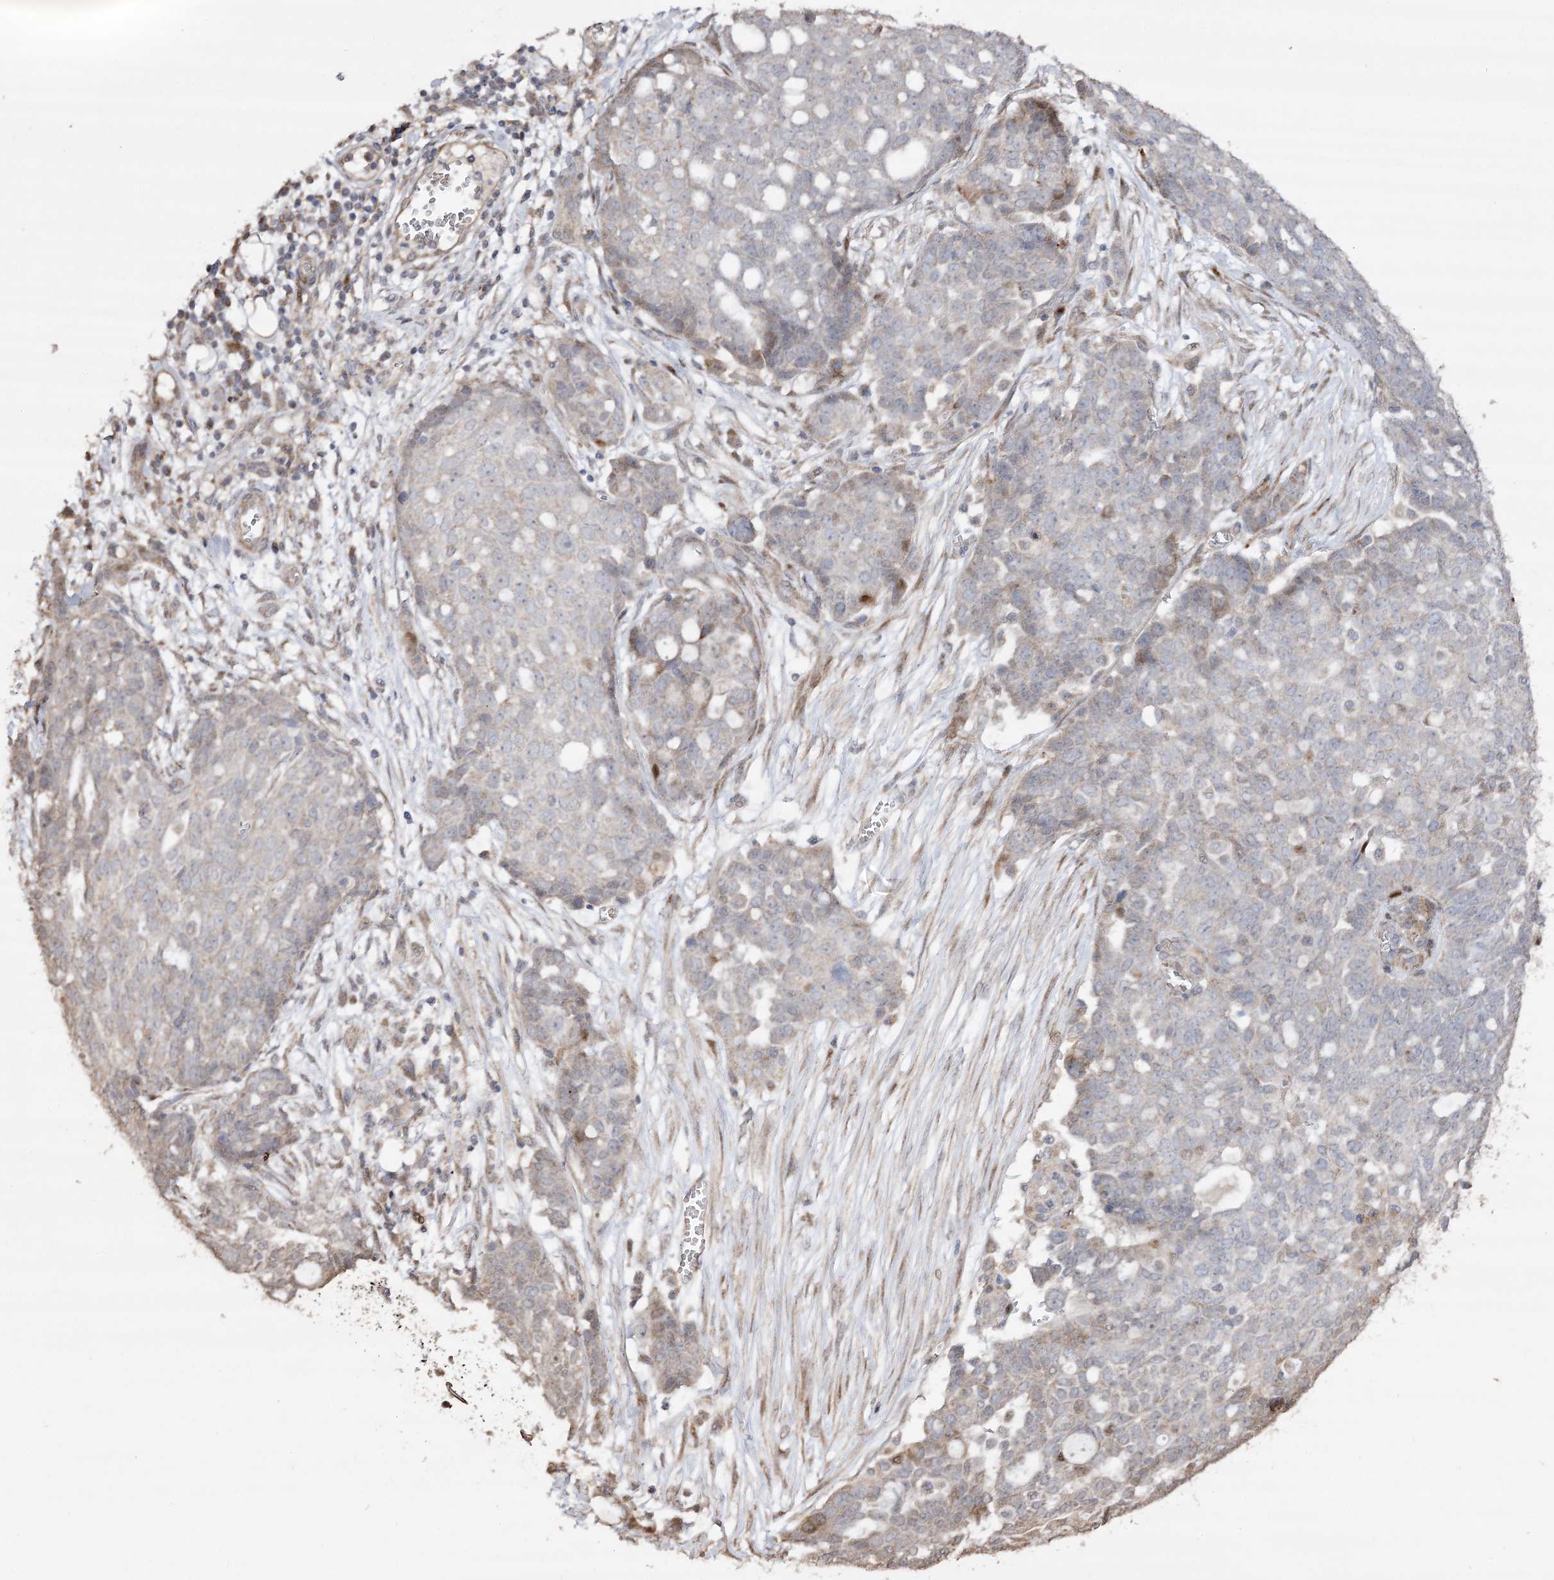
{"staining": {"intensity": "negative", "quantity": "none", "location": "none"}, "tissue": "ovarian cancer", "cell_type": "Tumor cells", "image_type": "cancer", "snomed": [{"axis": "morphology", "description": "Cystadenocarcinoma, serous, NOS"}, {"axis": "topography", "description": "Soft tissue"}, {"axis": "topography", "description": "Ovary"}], "caption": "An immunohistochemistry (IHC) micrograph of ovarian cancer is shown. There is no staining in tumor cells of ovarian cancer. (Stains: DAB immunohistochemistry with hematoxylin counter stain, Microscopy: brightfield microscopy at high magnification).", "gene": "OBSL1", "patient": {"sex": "female", "age": 57}}